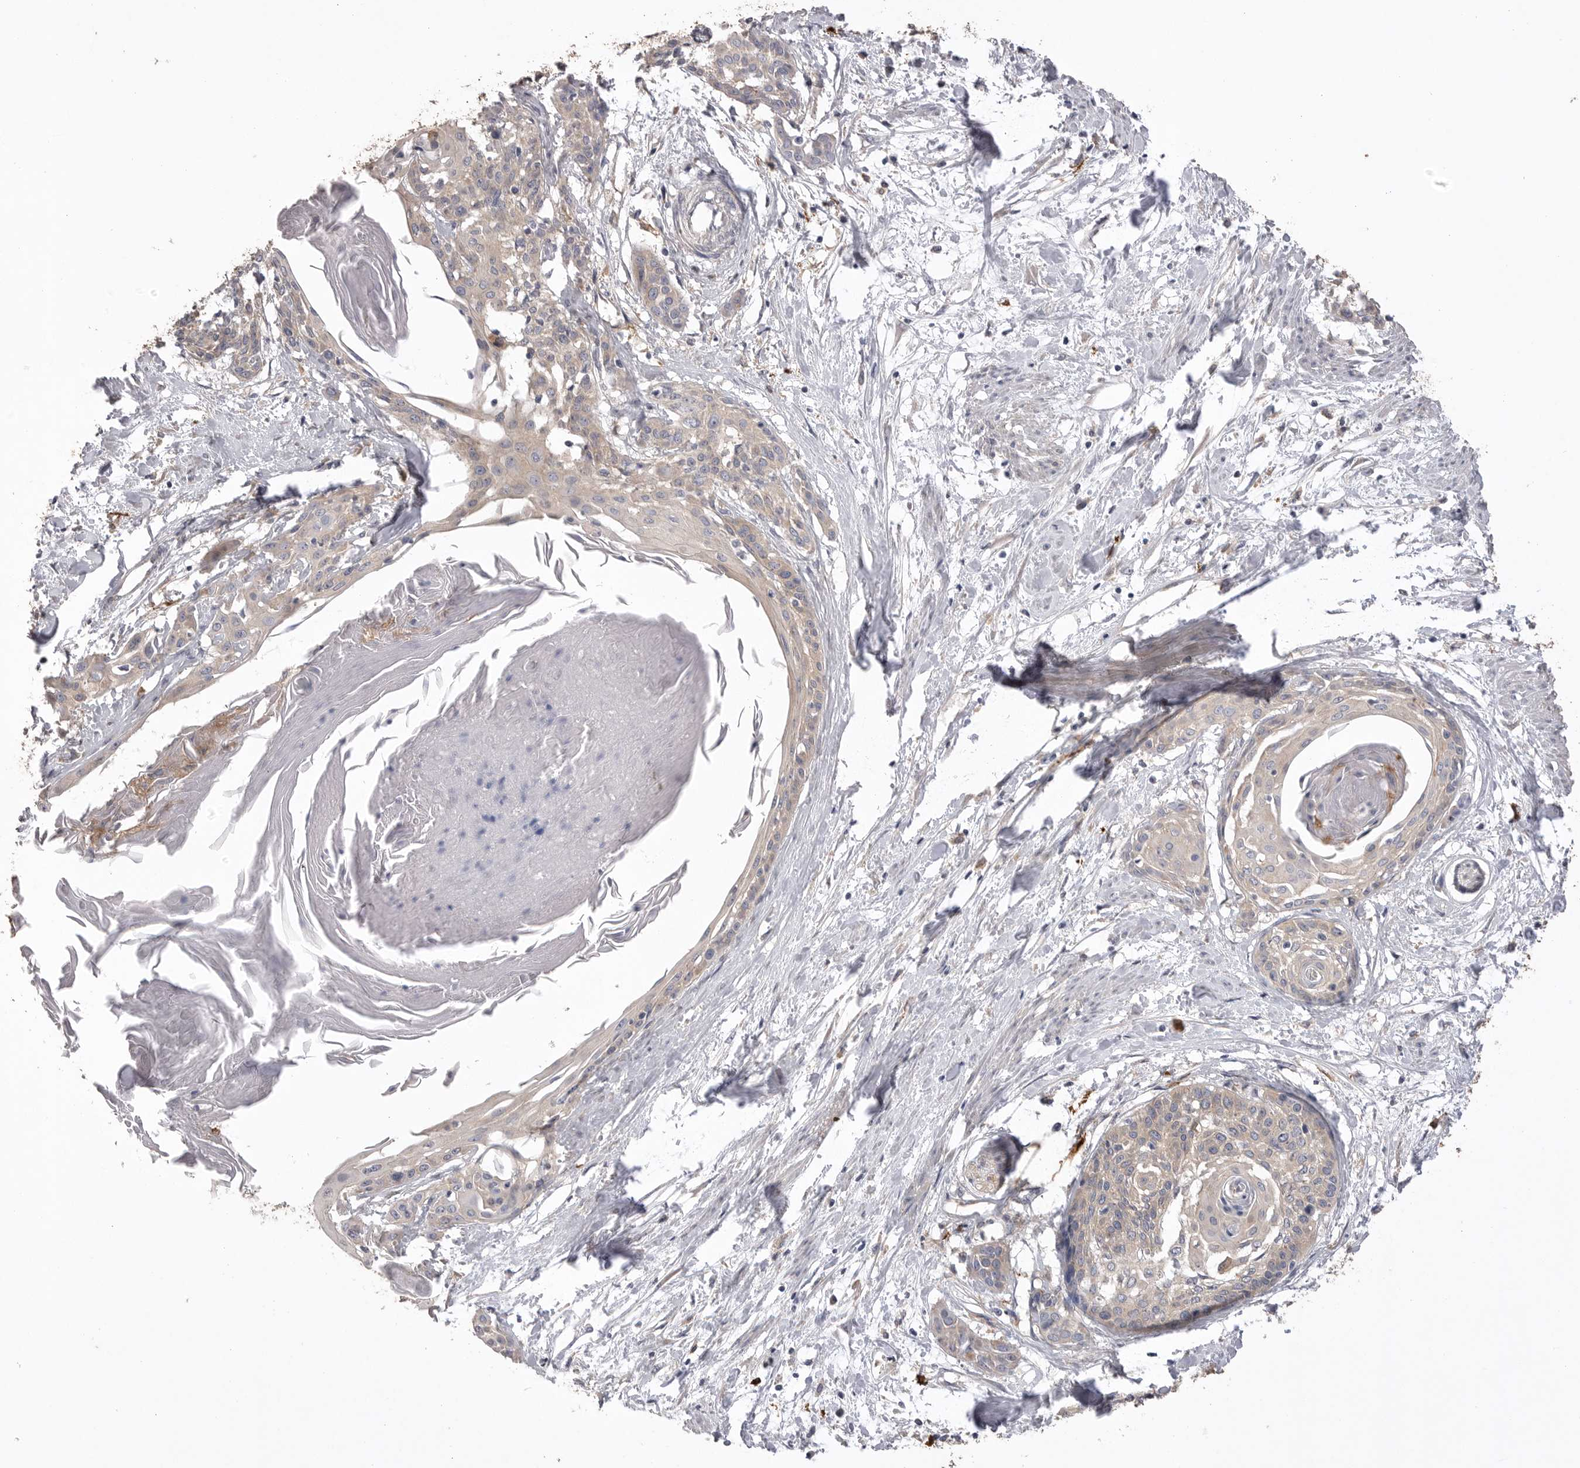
{"staining": {"intensity": "weak", "quantity": "<25%", "location": "cytoplasmic/membranous"}, "tissue": "cervical cancer", "cell_type": "Tumor cells", "image_type": "cancer", "snomed": [{"axis": "morphology", "description": "Squamous cell carcinoma, NOS"}, {"axis": "topography", "description": "Cervix"}], "caption": "The micrograph displays no staining of tumor cells in cervical cancer (squamous cell carcinoma). The staining is performed using DAB (3,3'-diaminobenzidine) brown chromogen with nuclei counter-stained in using hematoxylin.", "gene": "VAC14", "patient": {"sex": "female", "age": 57}}